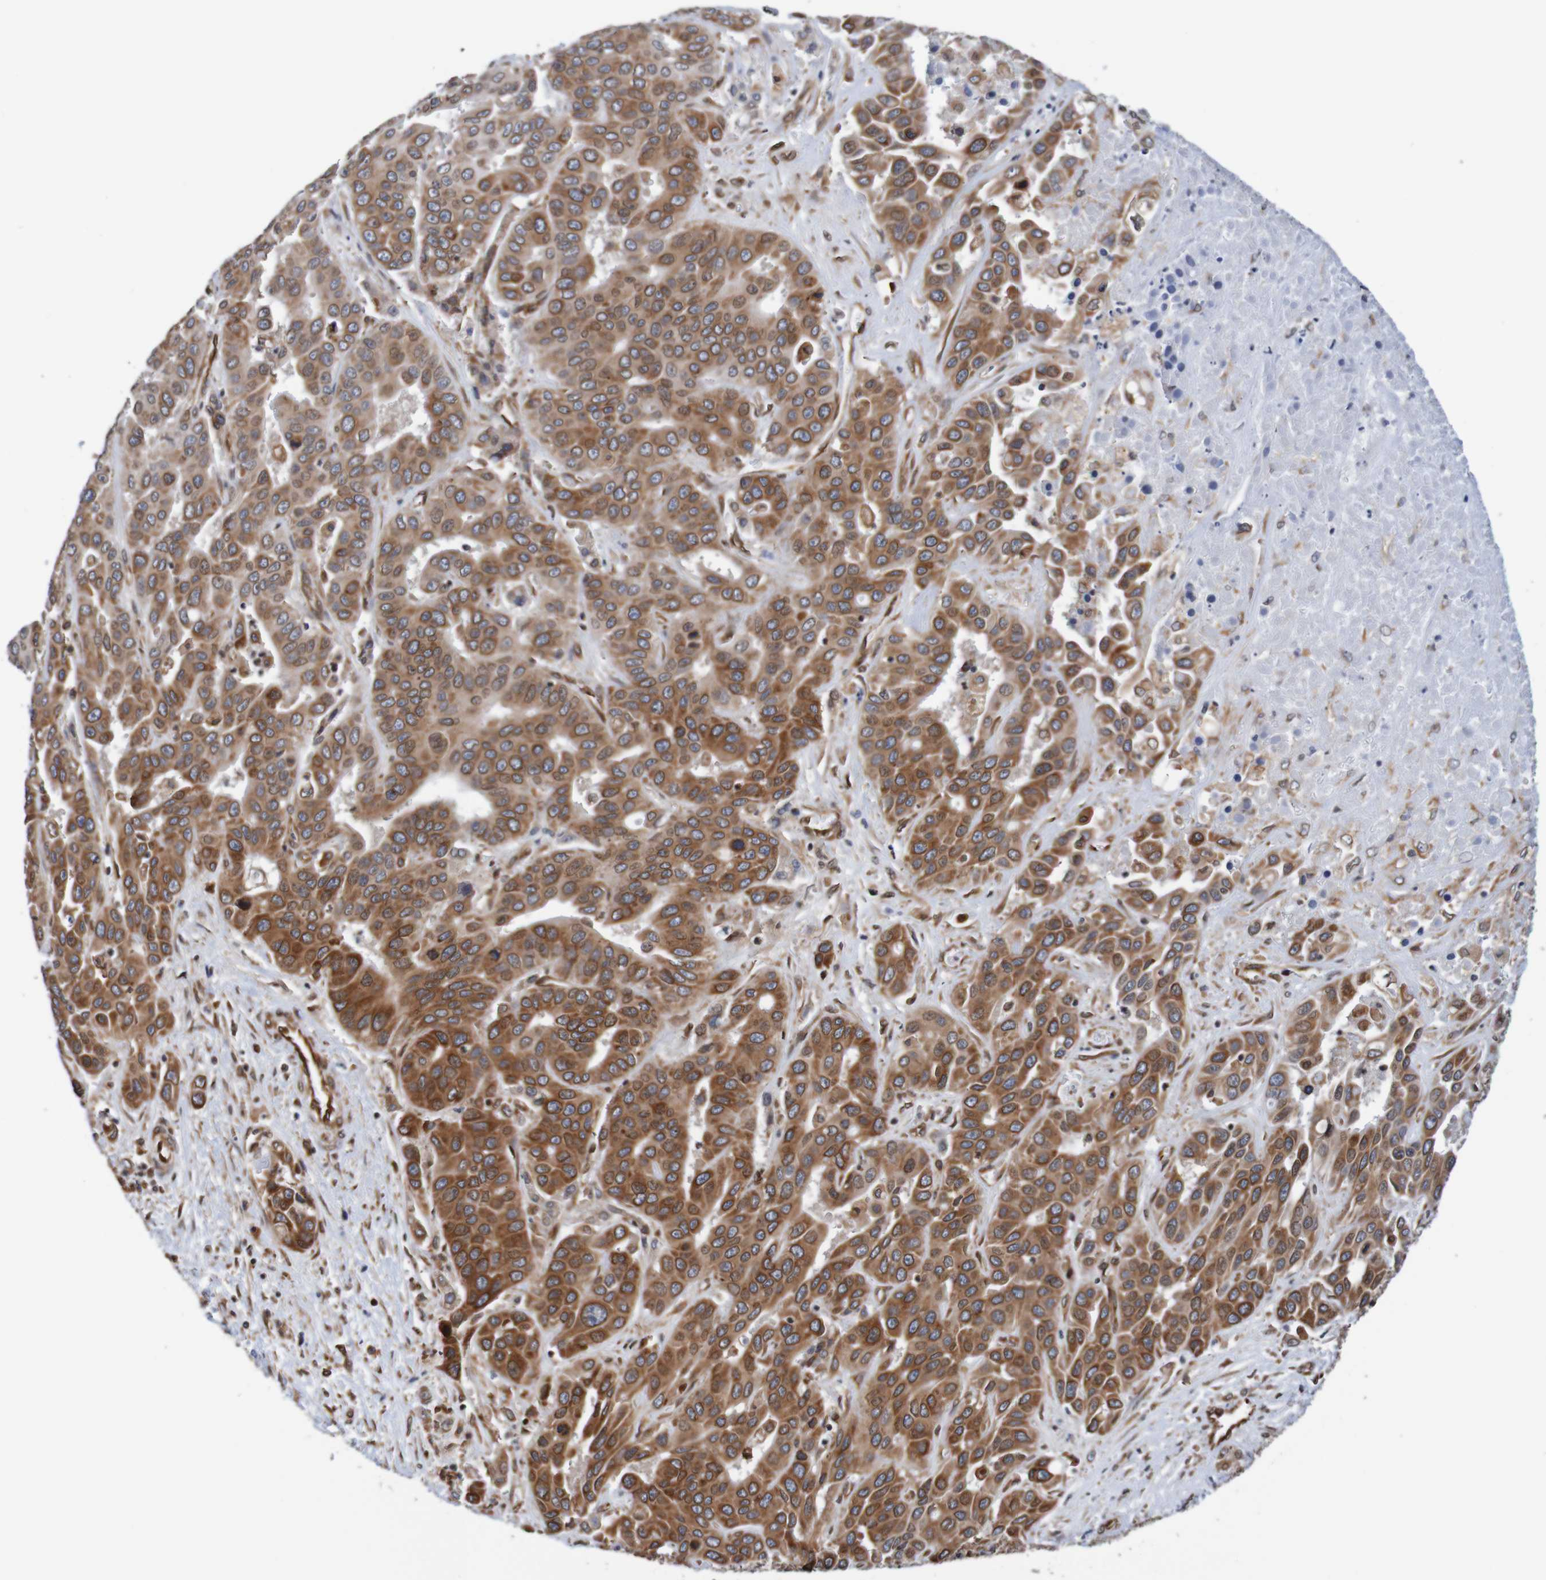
{"staining": {"intensity": "strong", "quantity": ">75%", "location": "cytoplasmic/membranous,nuclear"}, "tissue": "liver cancer", "cell_type": "Tumor cells", "image_type": "cancer", "snomed": [{"axis": "morphology", "description": "Cholangiocarcinoma"}, {"axis": "topography", "description": "Liver"}], "caption": "The image displays a brown stain indicating the presence of a protein in the cytoplasmic/membranous and nuclear of tumor cells in liver cancer (cholangiocarcinoma).", "gene": "TMEM109", "patient": {"sex": "female", "age": 52}}